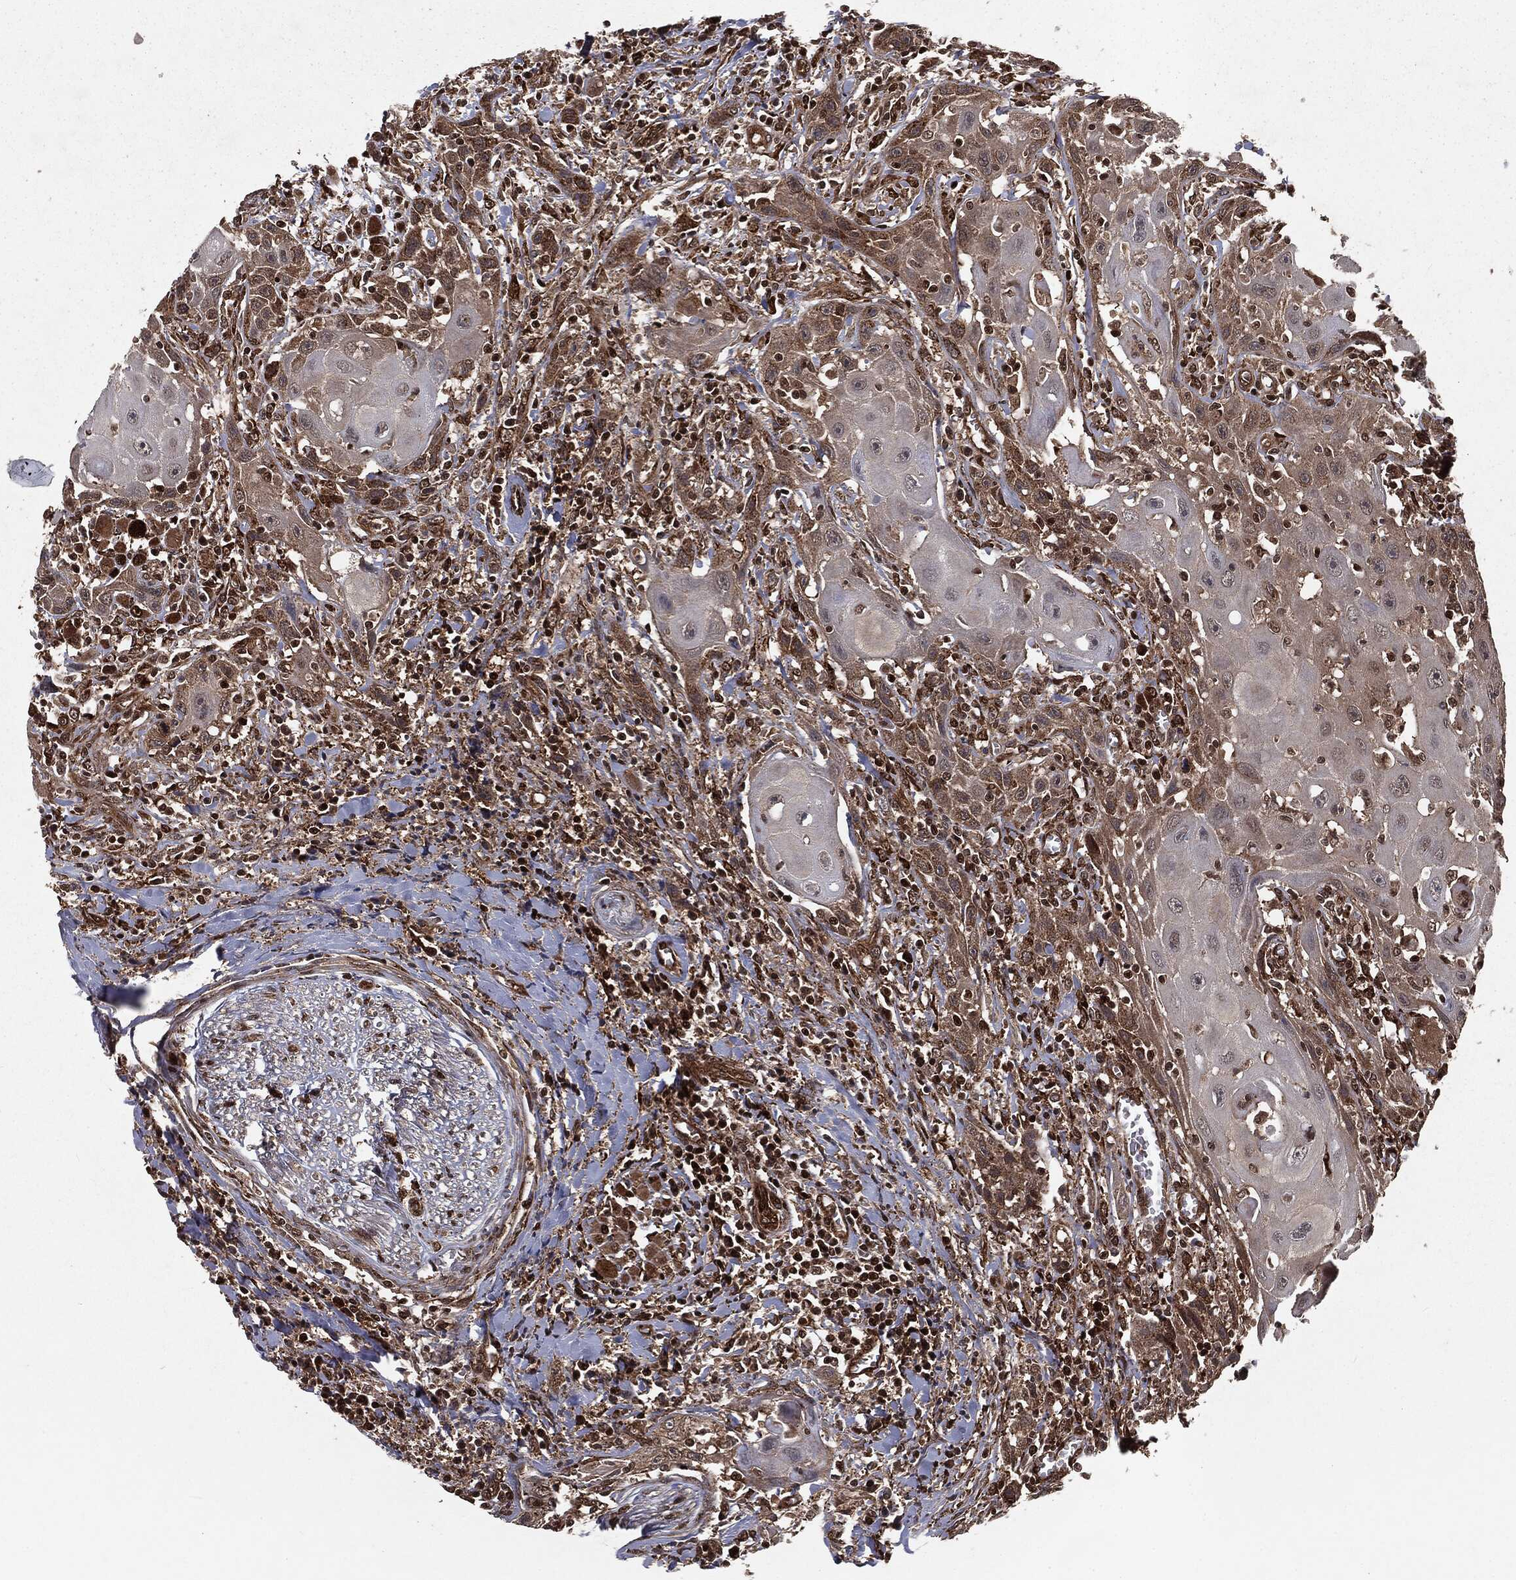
{"staining": {"intensity": "moderate", "quantity": "<25%", "location": "cytoplasmic/membranous"}, "tissue": "head and neck cancer", "cell_type": "Tumor cells", "image_type": "cancer", "snomed": [{"axis": "morphology", "description": "Normal tissue, NOS"}, {"axis": "morphology", "description": "Squamous cell carcinoma, NOS"}, {"axis": "topography", "description": "Oral tissue"}, {"axis": "topography", "description": "Head-Neck"}], "caption": "Head and neck cancer stained with immunohistochemistry demonstrates moderate cytoplasmic/membranous staining in about <25% of tumor cells.", "gene": "RANBP9", "patient": {"sex": "male", "age": 71}}